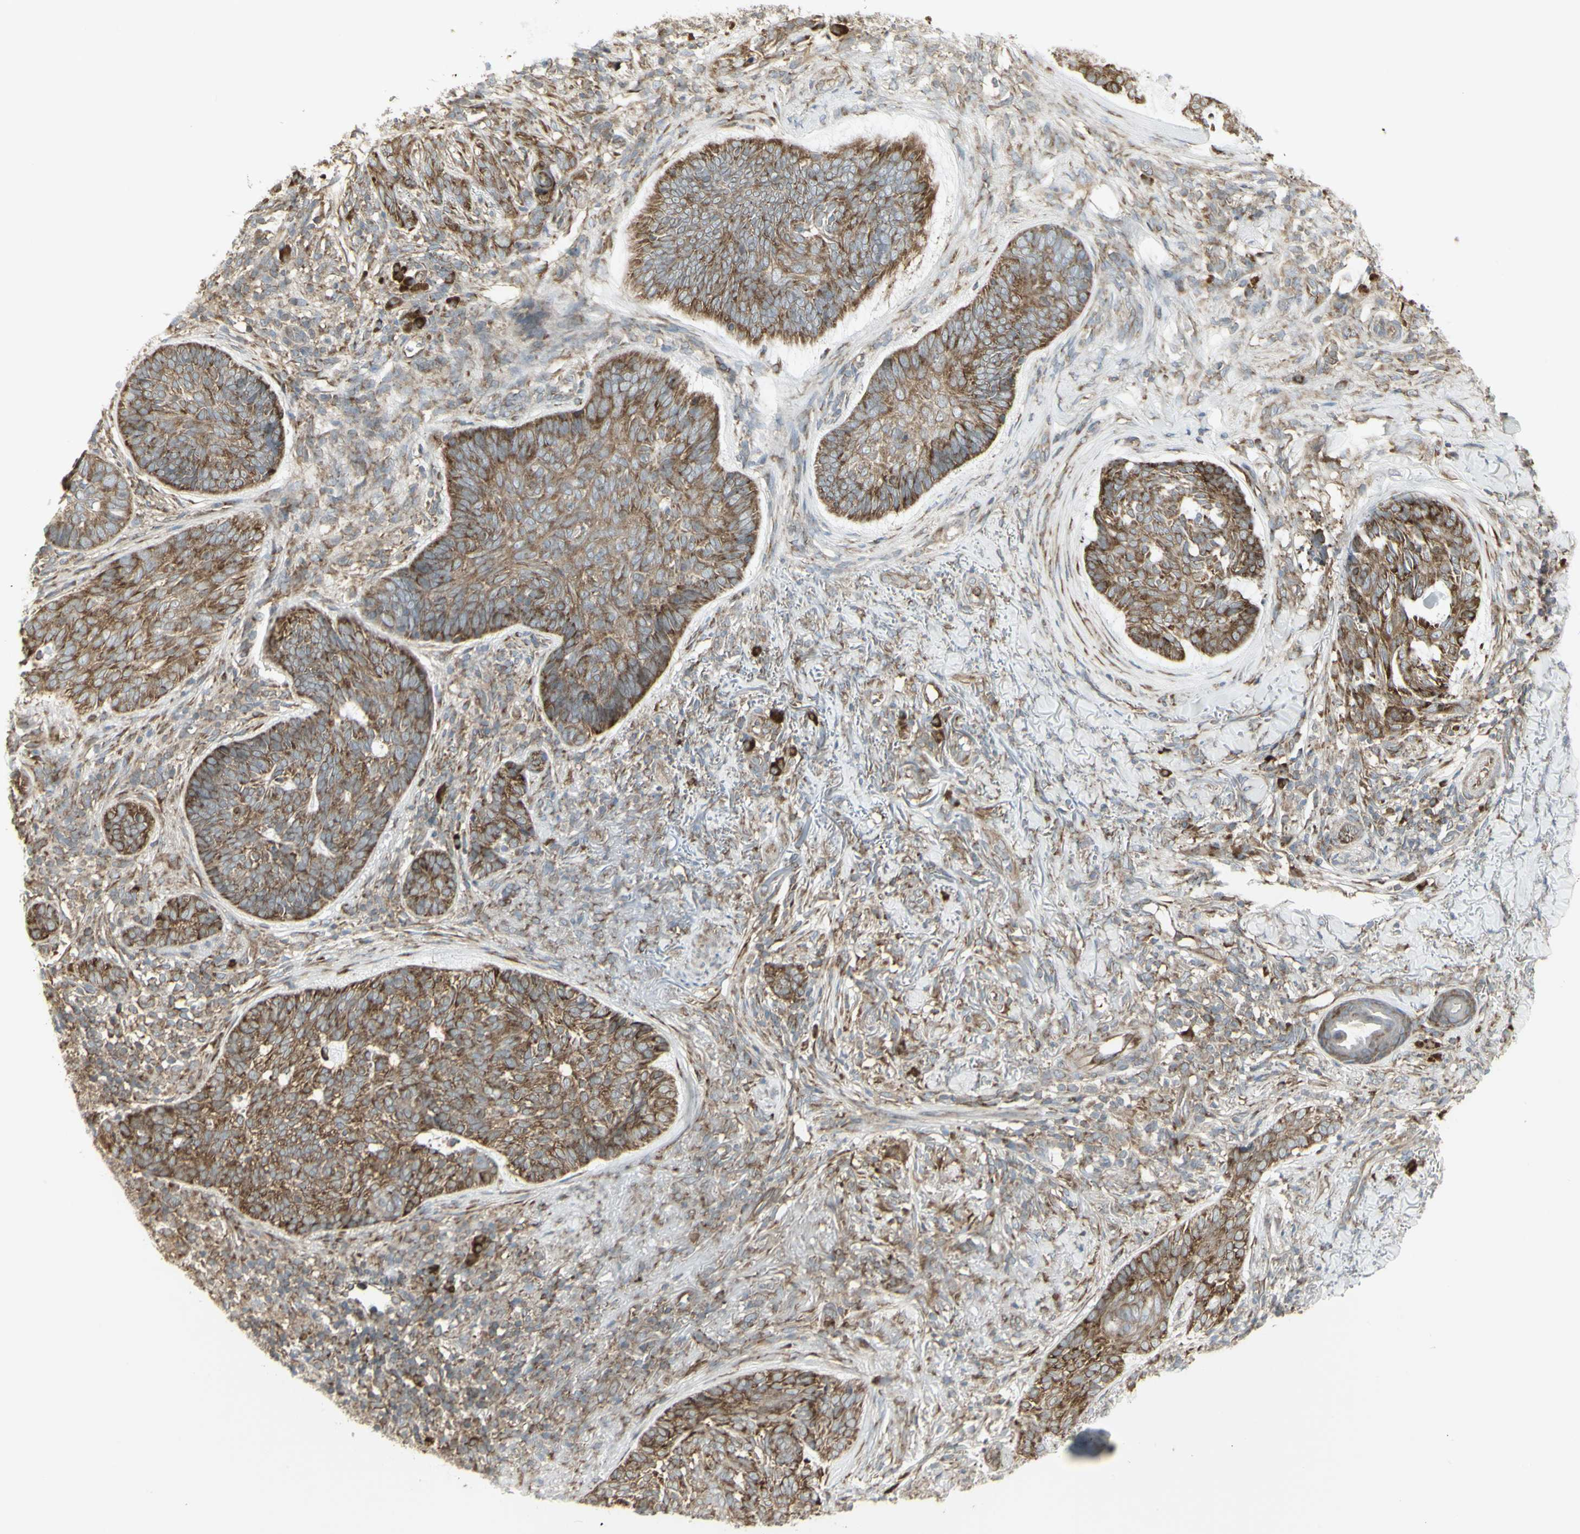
{"staining": {"intensity": "moderate", "quantity": ">75%", "location": "cytoplasmic/membranous"}, "tissue": "skin cancer", "cell_type": "Tumor cells", "image_type": "cancer", "snomed": [{"axis": "morphology", "description": "Basal cell carcinoma"}, {"axis": "topography", "description": "Skin"}], "caption": "There is medium levels of moderate cytoplasmic/membranous expression in tumor cells of skin cancer, as demonstrated by immunohistochemical staining (brown color).", "gene": "FKBP3", "patient": {"sex": "male", "age": 43}}